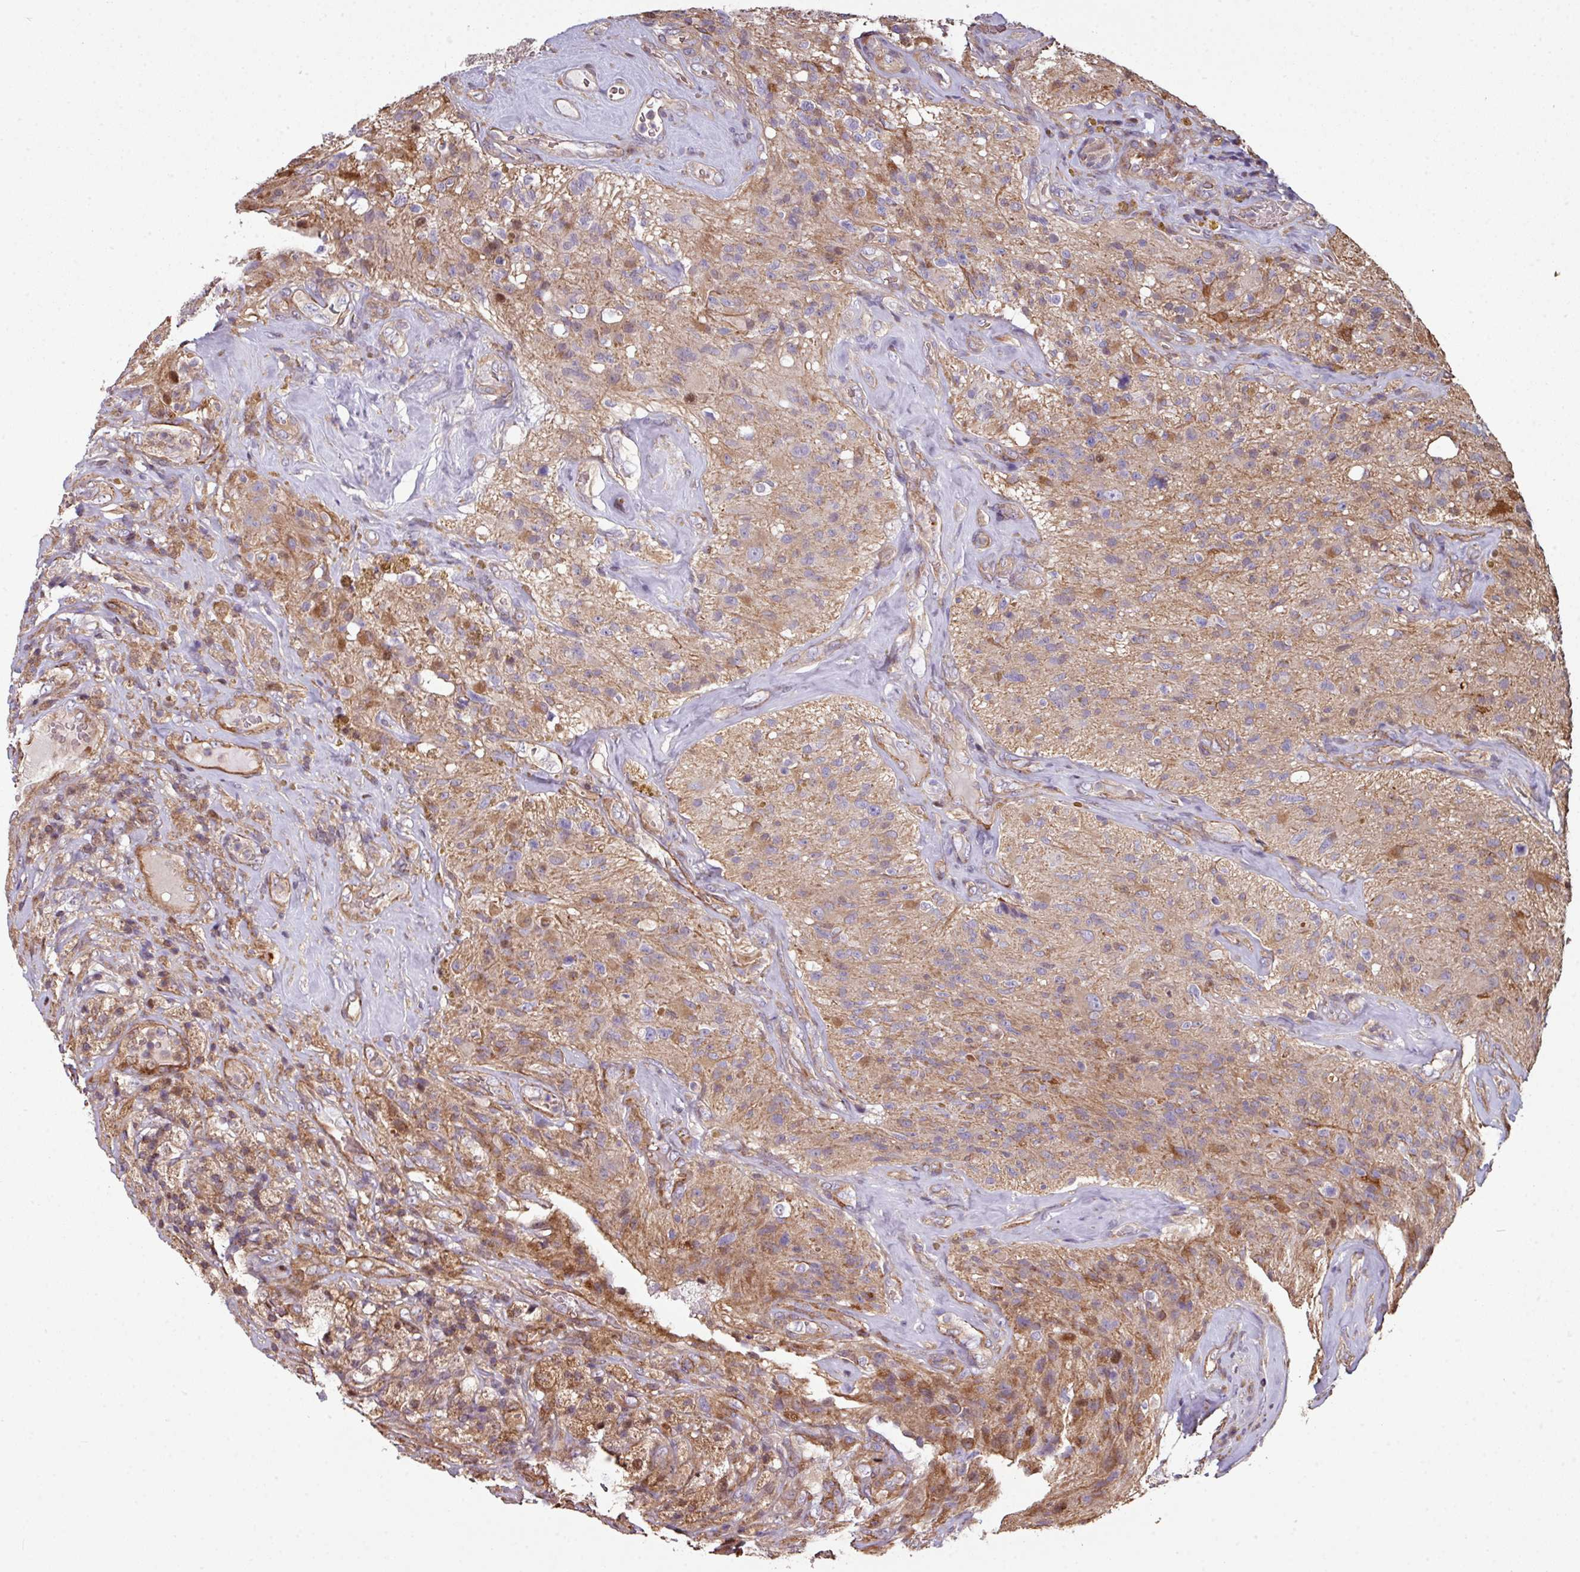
{"staining": {"intensity": "moderate", "quantity": ">75%", "location": "cytoplasmic/membranous"}, "tissue": "glioma", "cell_type": "Tumor cells", "image_type": "cancer", "snomed": [{"axis": "morphology", "description": "Glioma, malignant, High grade"}, {"axis": "topography", "description": "Brain"}], "caption": "Glioma was stained to show a protein in brown. There is medium levels of moderate cytoplasmic/membranous positivity in approximately >75% of tumor cells. (brown staining indicates protein expression, while blue staining denotes nuclei).", "gene": "ANO9", "patient": {"sex": "male", "age": 69}}